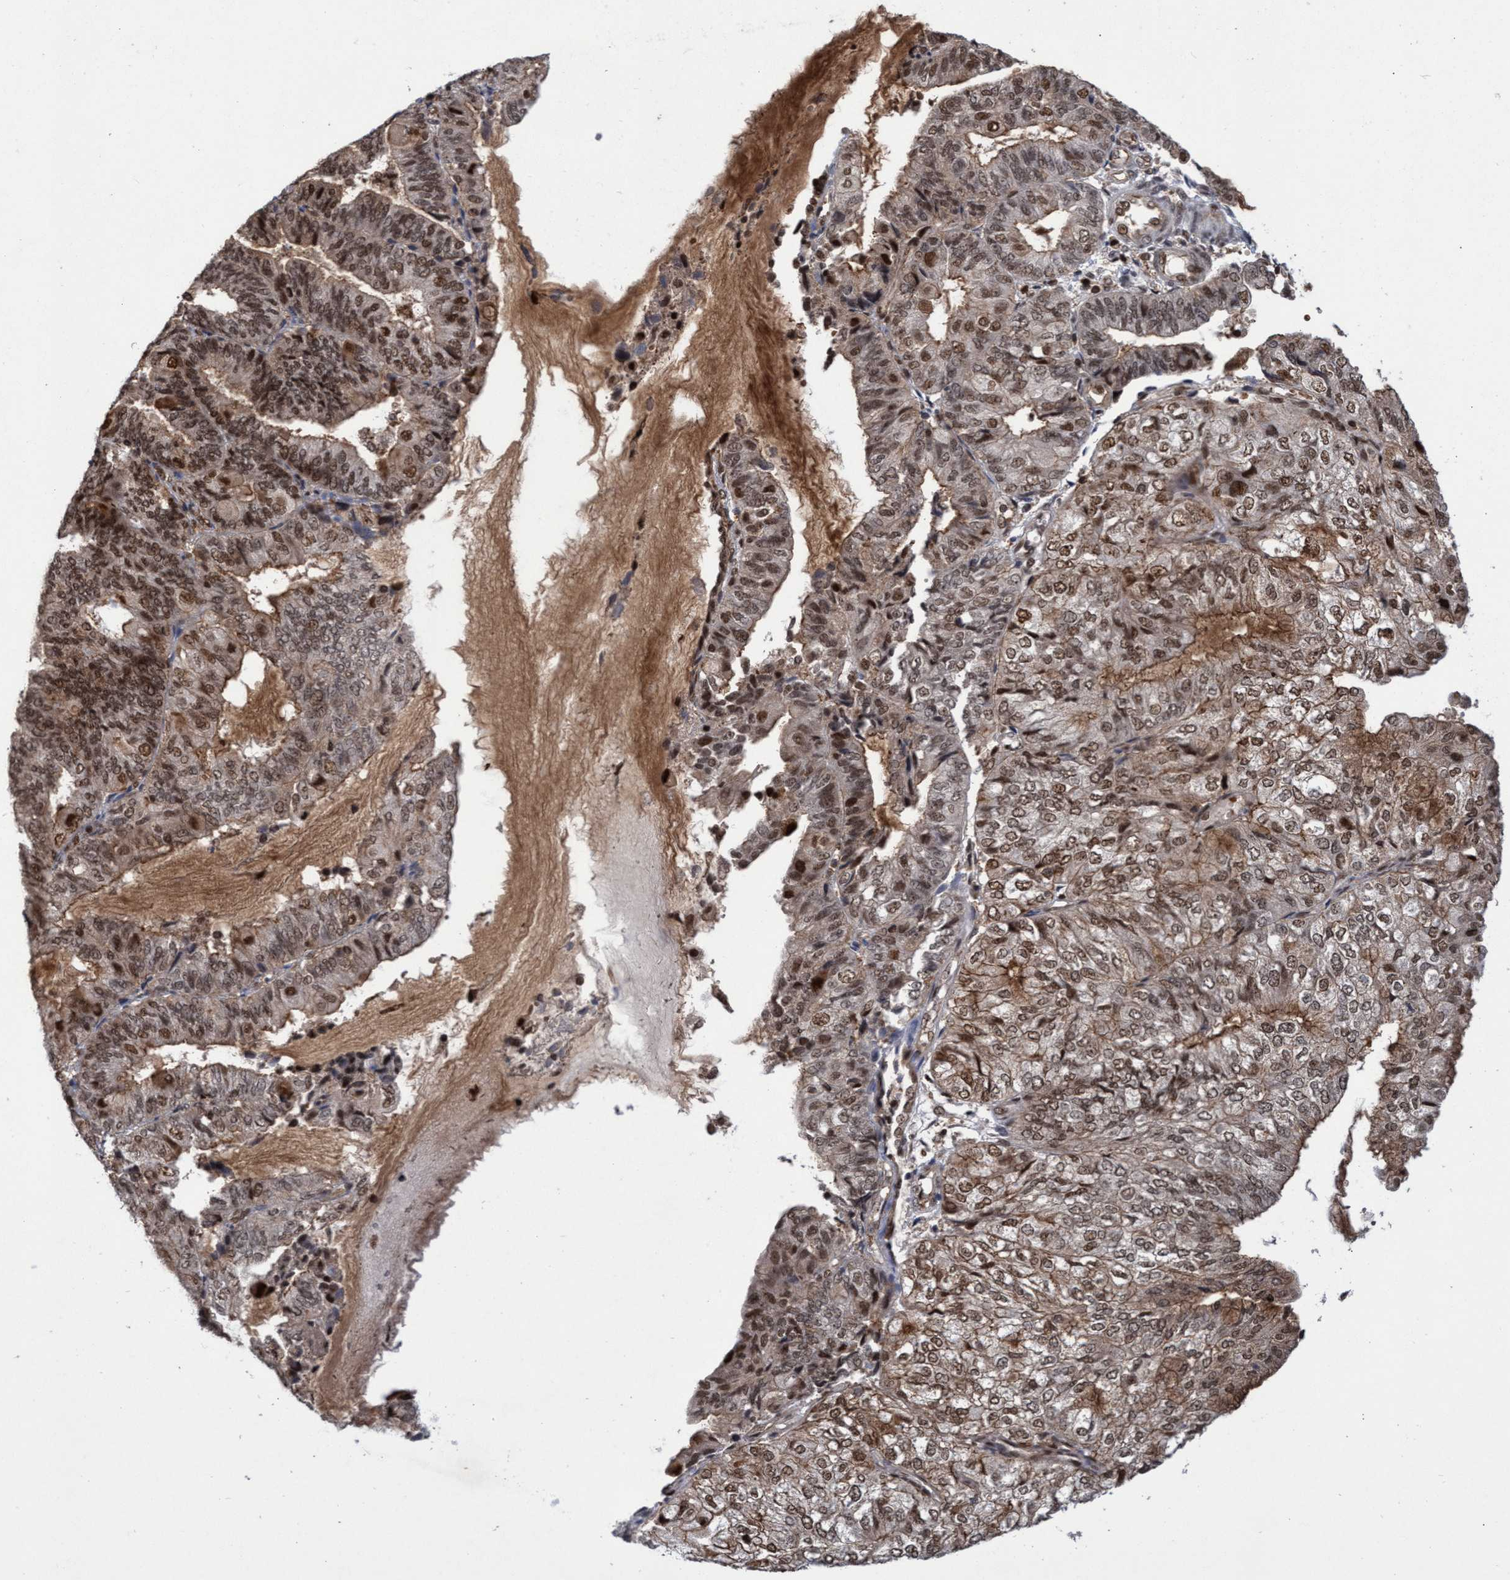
{"staining": {"intensity": "moderate", "quantity": ">75%", "location": "cytoplasmic/membranous,nuclear"}, "tissue": "endometrial cancer", "cell_type": "Tumor cells", "image_type": "cancer", "snomed": [{"axis": "morphology", "description": "Adenocarcinoma, NOS"}, {"axis": "topography", "description": "Endometrium"}], "caption": "Protein expression analysis of adenocarcinoma (endometrial) reveals moderate cytoplasmic/membranous and nuclear positivity in about >75% of tumor cells. Nuclei are stained in blue.", "gene": "GTF2F1", "patient": {"sex": "female", "age": 81}}